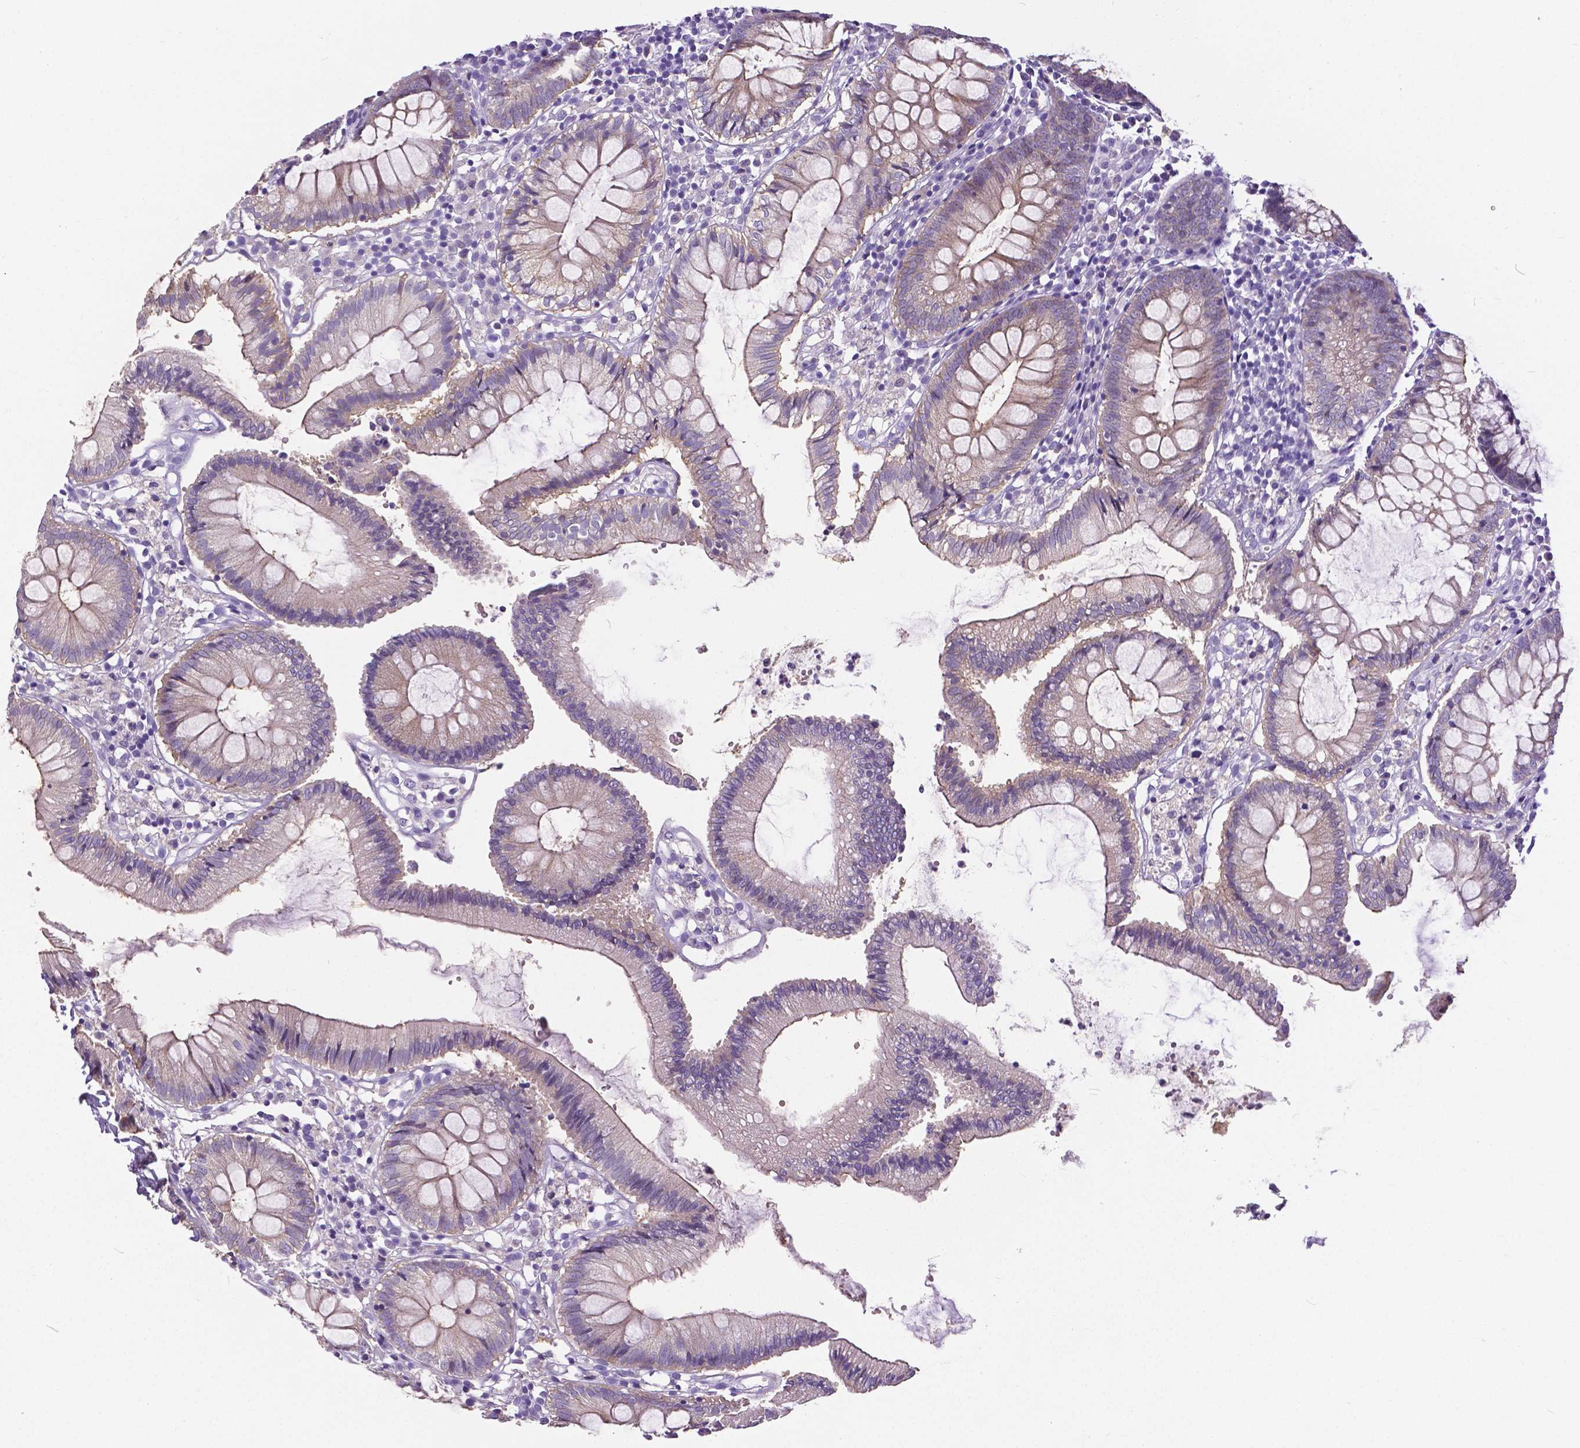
{"staining": {"intensity": "negative", "quantity": "none", "location": "none"}, "tissue": "colon", "cell_type": "Endothelial cells", "image_type": "normal", "snomed": [{"axis": "morphology", "description": "Normal tissue, NOS"}, {"axis": "morphology", "description": "Adenocarcinoma, NOS"}, {"axis": "topography", "description": "Colon"}], "caption": "Image shows no significant protein staining in endothelial cells of unremarkable colon. (DAB (3,3'-diaminobenzidine) immunohistochemistry (IHC) visualized using brightfield microscopy, high magnification).", "gene": "OCLN", "patient": {"sex": "male", "age": 83}}